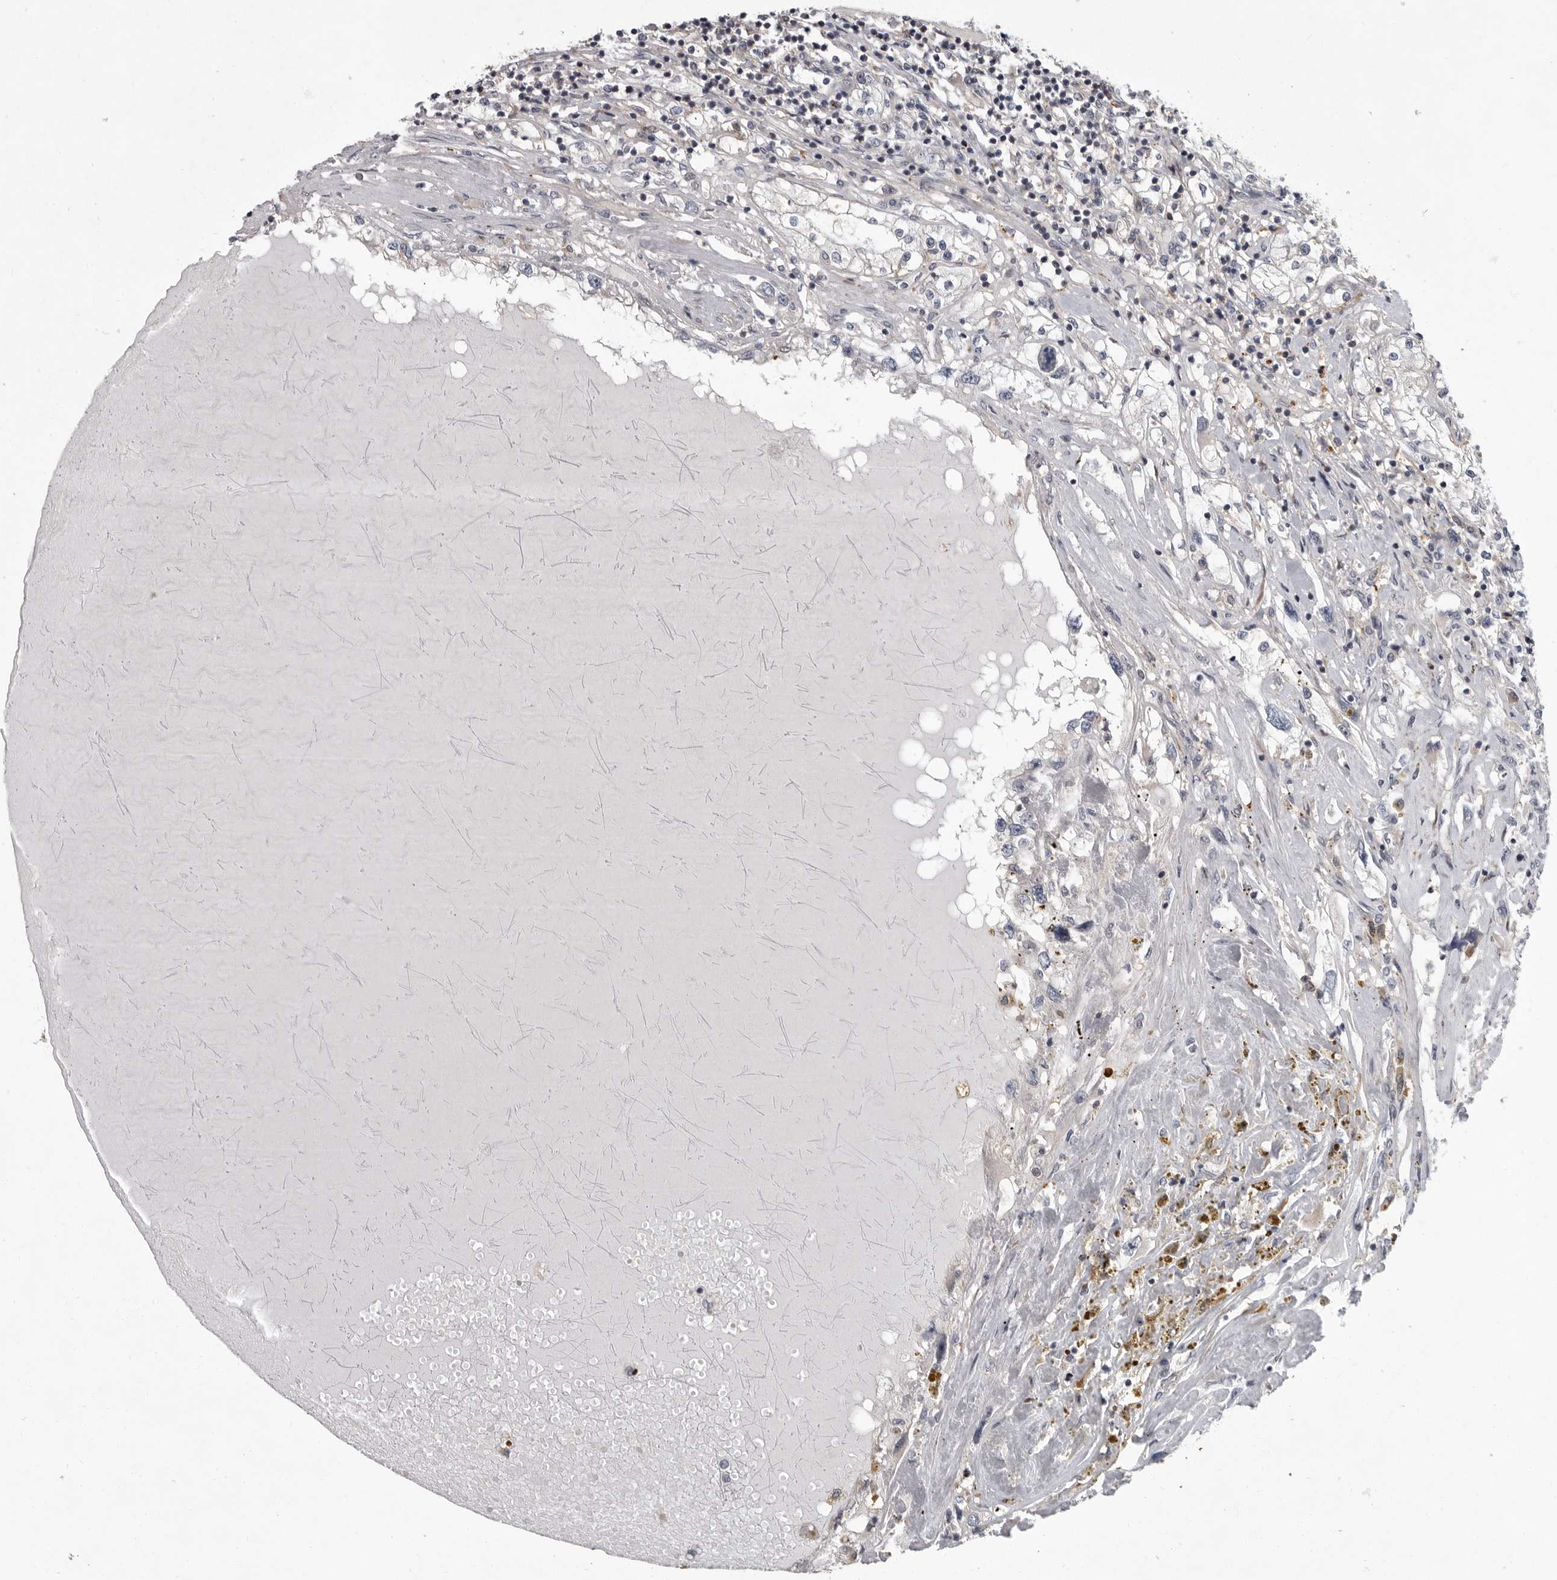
{"staining": {"intensity": "weak", "quantity": "<25%", "location": "cytoplasmic/membranous"}, "tissue": "renal cancer", "cell_type": "Tumor cells", "image_type": "cancer", "snomed": [{"axis": "morphology", "description": "Adenocarcinoma, NOS"}, {"axis": "topography", "description": "Kidney"}], "caption": "Immunohistochemistry micrograph of adenocarcinoma (renal) stained for a protein (brown), which reveals no staining in tumor cells.", "gene": "PDE7A", "patient": {"sex": "male", "age": 68}}